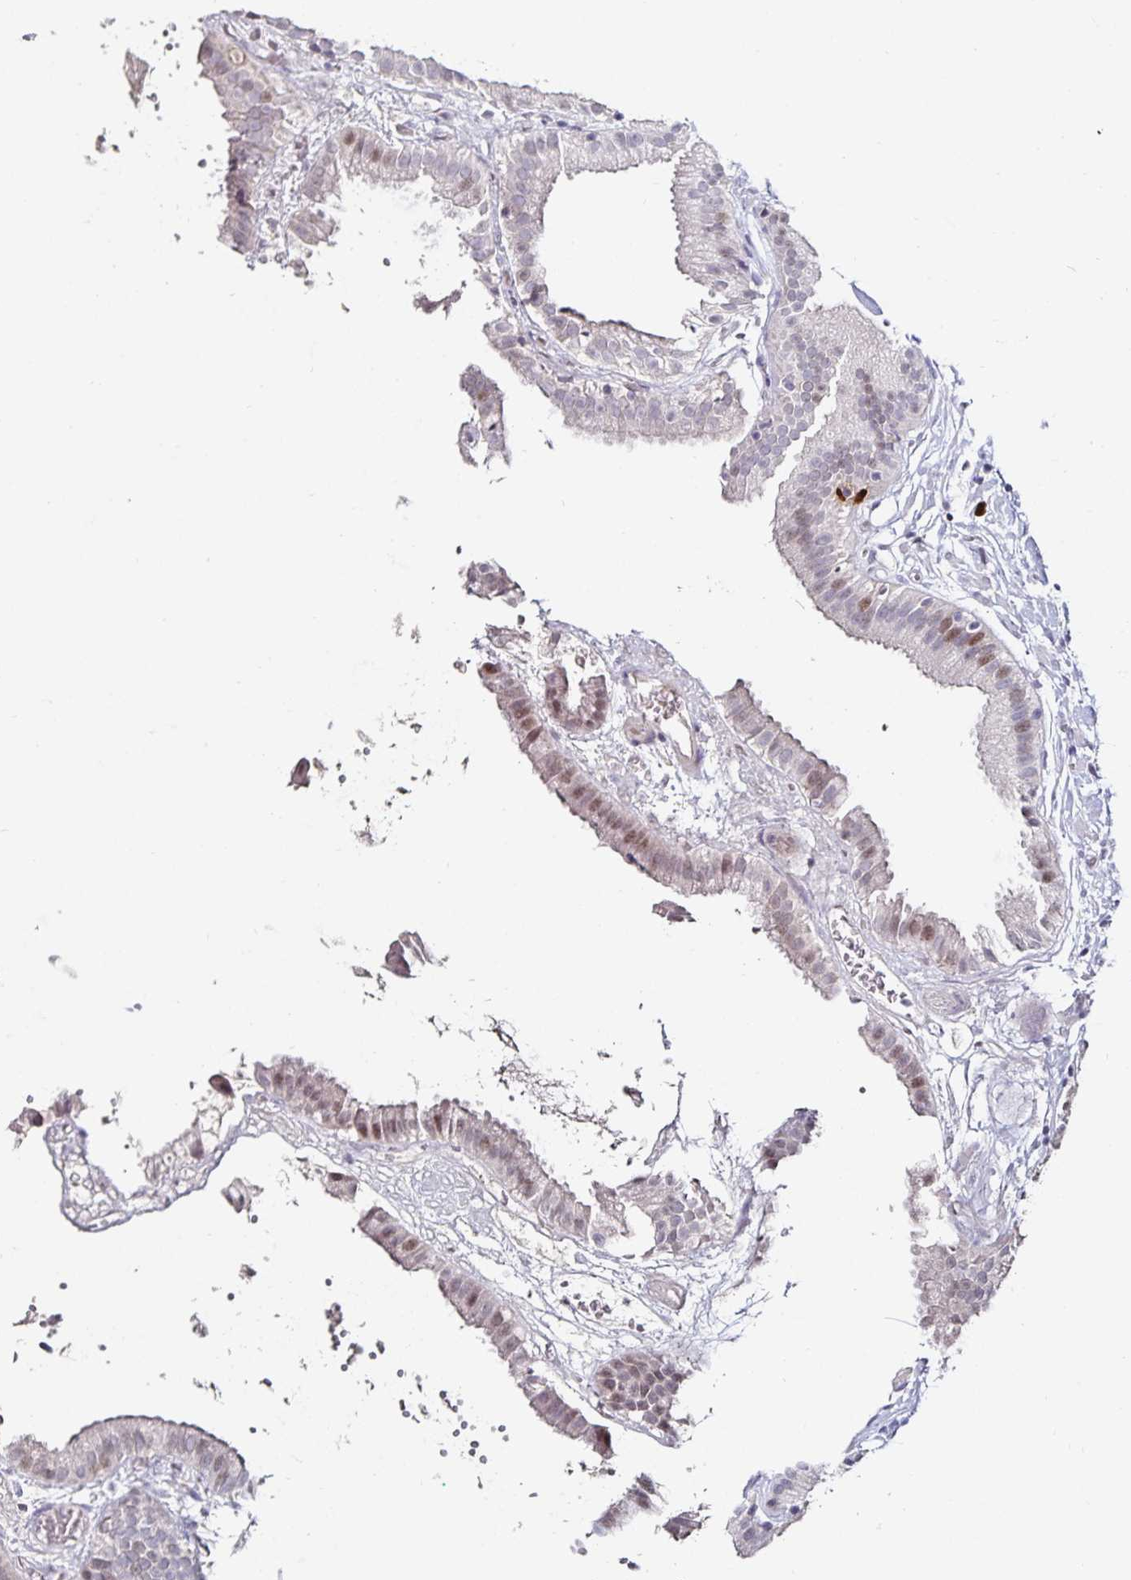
{"staining": {"intensity": "weak", "quantity": "25%-75%", "location": "nuclear"}, "tissue": "gallbladder", "cell_type": "Glandular cells", "image_type": "normal", "snomed": [{"axis": "morphology", "description": "Normal tissue, NOS"}, {"axis": "topography", "description": "Gallbladder"}], "caption": "Protein expression analysis of unremarkable human gallbladder reveals weak nuclear expression in about 25%-75% of glandular cells.", "gene": "ANLN", "patient": {"sex": "female", "age": 63}}